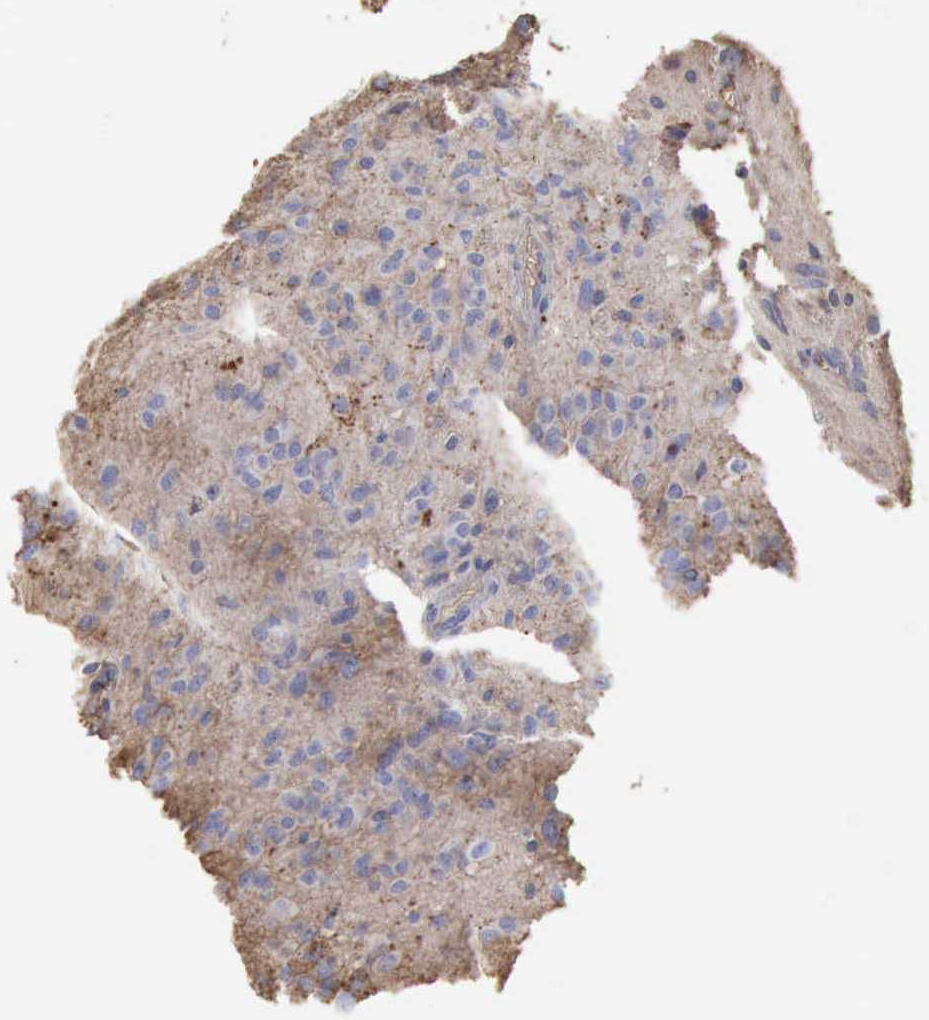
{"staining": {"intensity": "negative", "quantity": "none", "location": "none"}, "tissue": "glioma", "cell_type": "Tumor cells", "image_type": "cancer", "snomed": [{"axis": "morphology", "description": "Glioma, malignant, Low grade"}, {"axis": "topography", "description": "Brain"}], "caption": "IHC micrograph of neoplastic tissue: malignant low-grade glioma stained with DAB (3,3'-diaminobenzidine) reveals no significant protein expression in tumor cells.", "gene": "SERPINA1", "patient": {"sex": "female", "age": 15}}